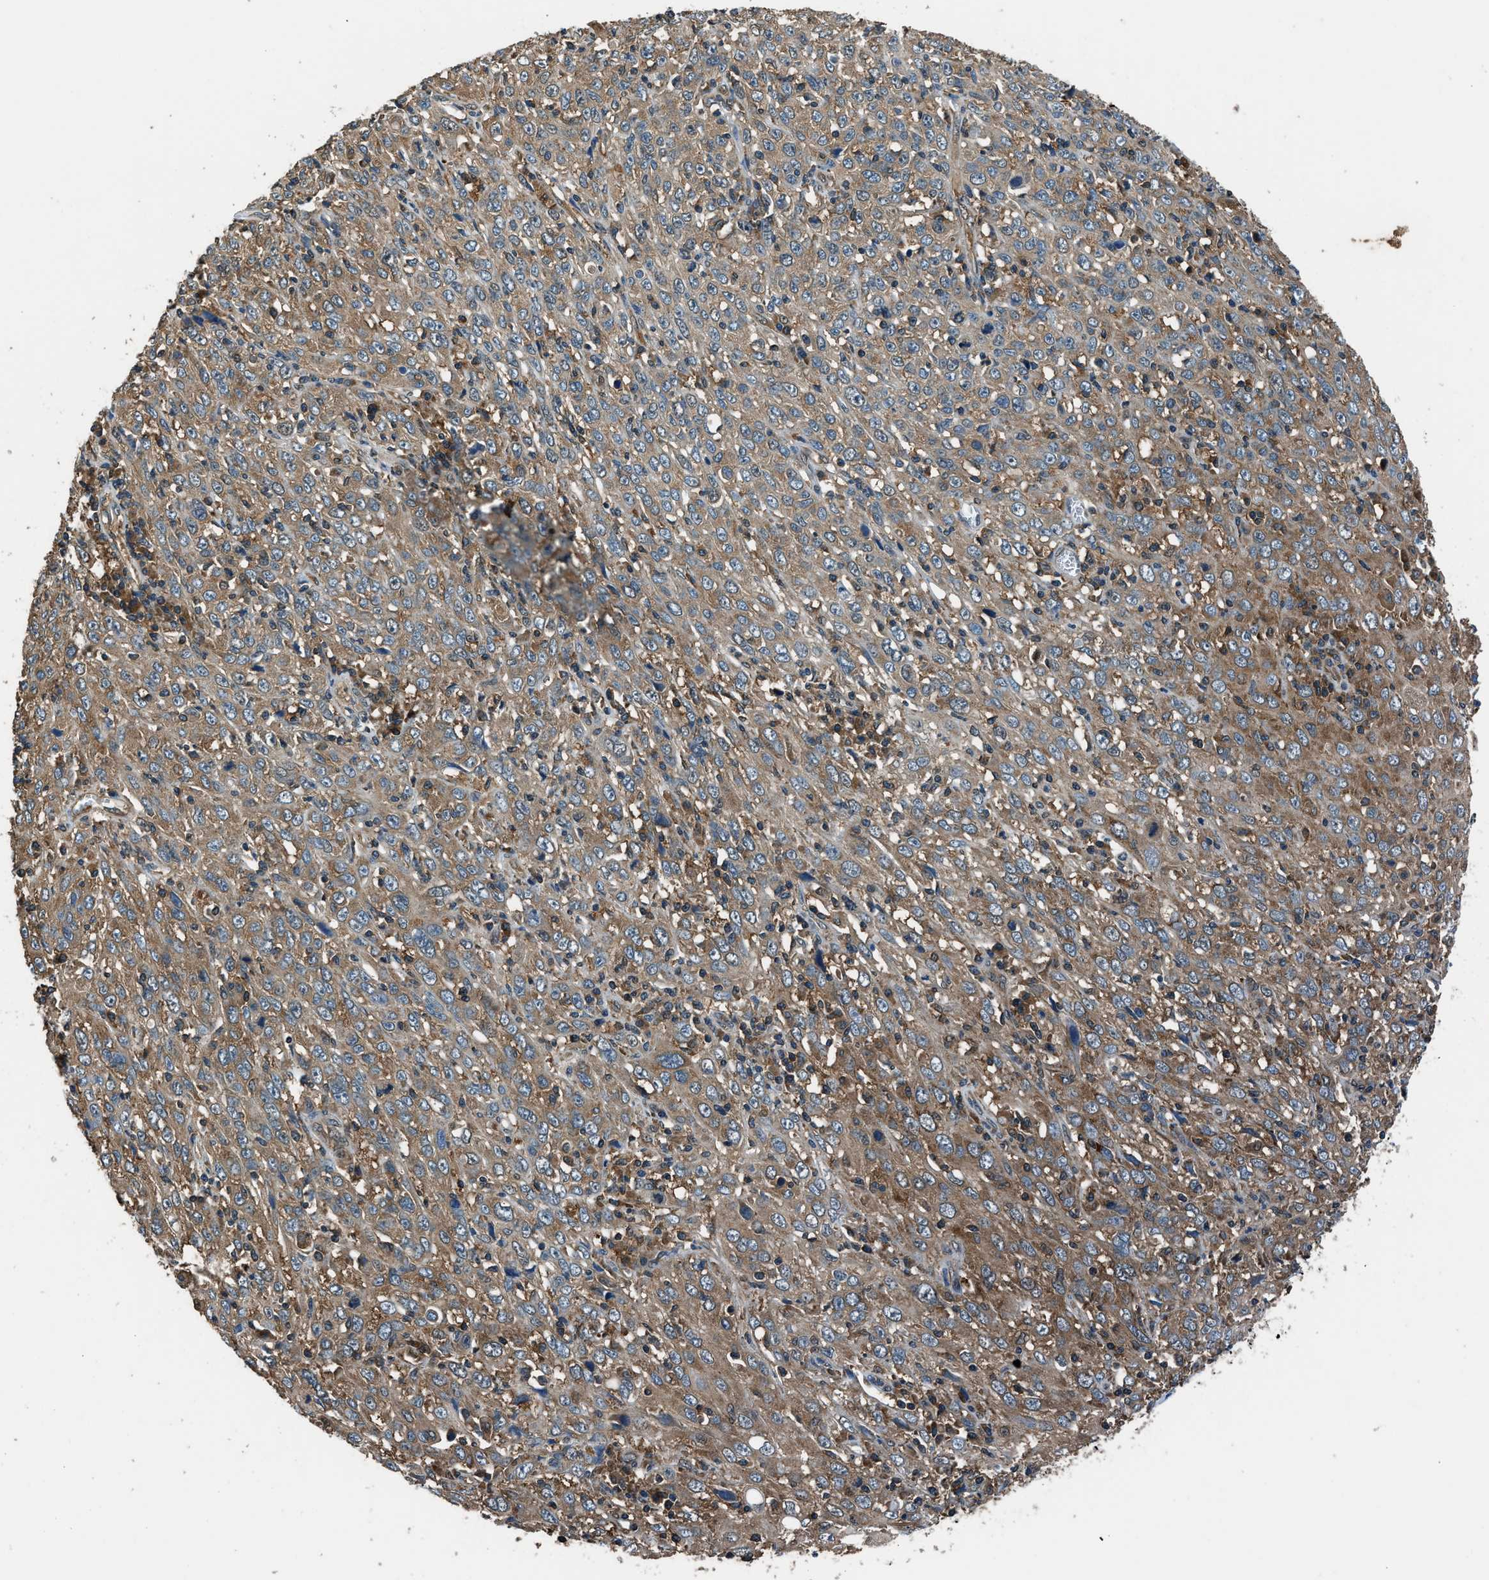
{"staining": {"intensity": "moderate", "quantity": ">75%", "location": "cytoplasmic/membranous"}, "tissue": "cervical cancer", "cell_type": "Tumor cells", "image_type": "cancer", "snomed": [{"axis": "morphology", "description": "Squamous cell carcinoma, NOS"}, {"axis": "topography", "description": "Cervix"}], "caption": "Immunohistochemistry staining of squamous cell carcinoma (cervical), which exhibits medium levels of moderate cytoplasmic/membranous staining in about >75% of tumor cells indicating moderate cytoplasmic/membranous protein staining. The staining was performed using DAB (3,3'-diaminobenzidine) (brown) for protein detection and nuclei were counterstained in hematoxylin (blue).", "gene": "ARFGAP2", "patient": {"sex": "female", "age": 46}}